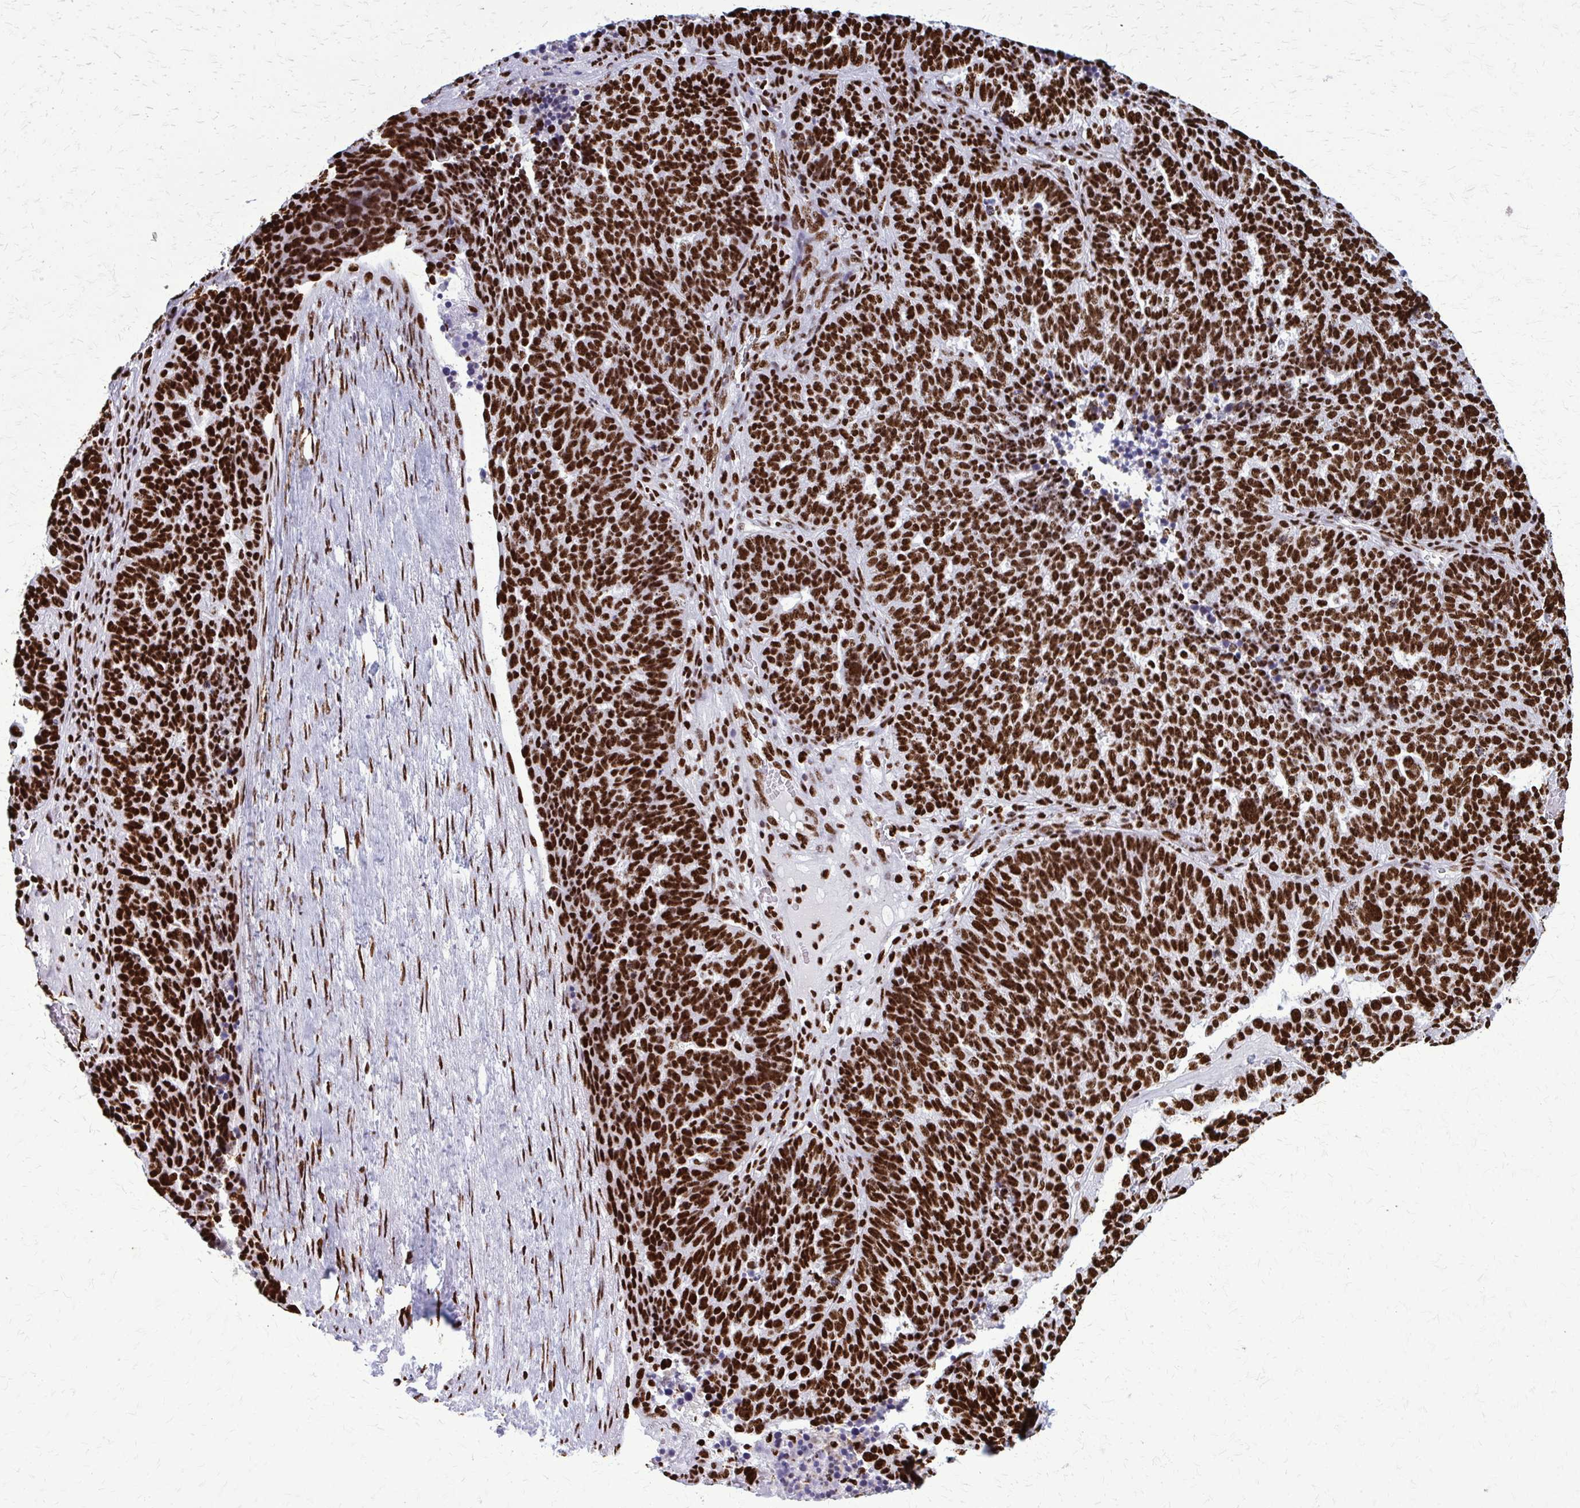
{"staining": {"intensity": "strong", "quantity": ">75%", "location": "nuclear"}, "tissue": "ovarian cancer", "cell_type": "Tumor cells", "image_type": "cancer", "snomed": [{"axis": "morphology", "description": "Cystadenocarcinoma, serous, NOS"}, {"axis": "topography", "description": "Ovary"}], "caption": "Immunohistochemical staining of human ovarian cancer exhibits high levels of strong nuclear protein staining in approximately >75% of tumor cells. The staining was performed using DAB, with brown indicating positive protein expression. Nuclei are stained blue with hematoxylin.", "gene": "SFPQ", "patient": {"sex": "female", "age": 59}}